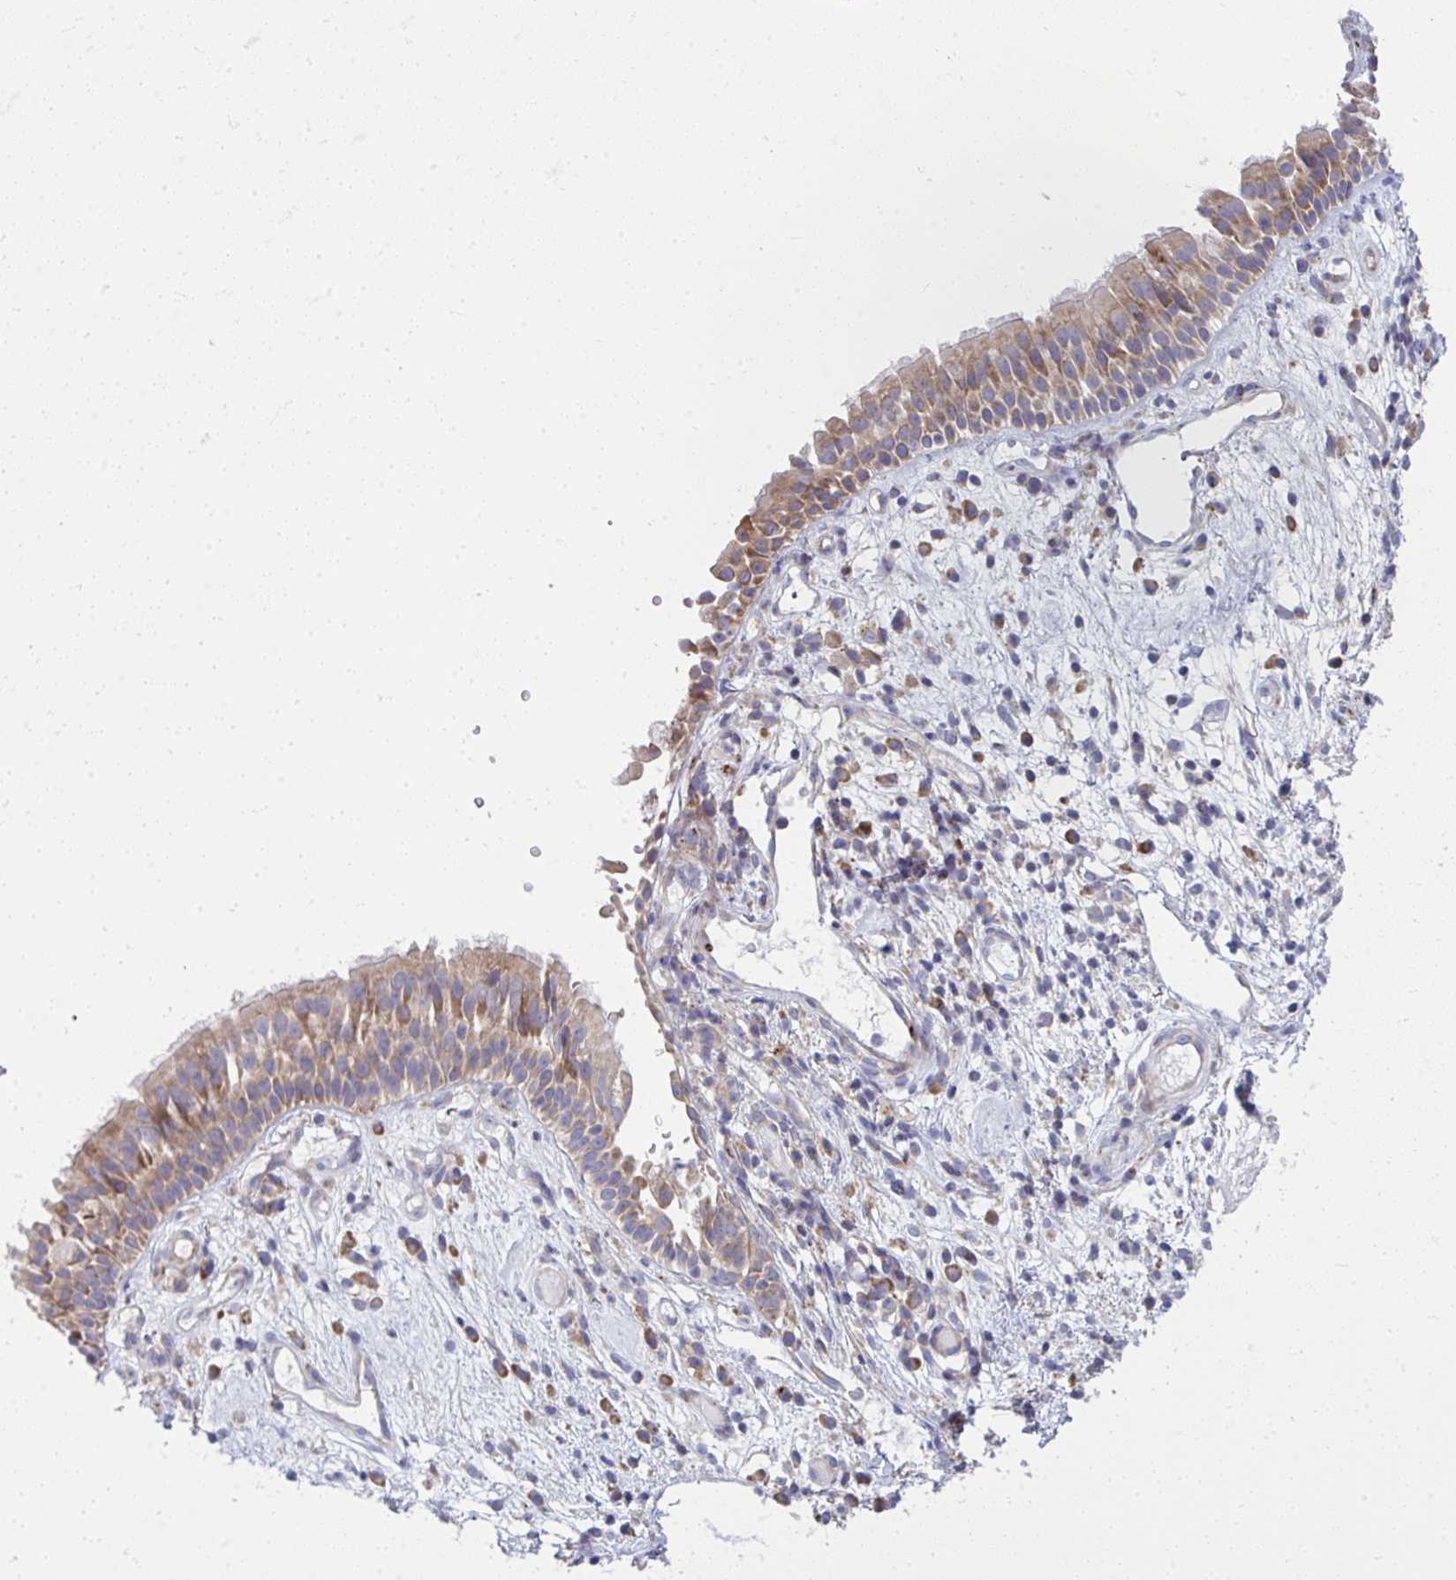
{"staining": {"intensity": "moderate", "quantity": ">75%", "location": "cytoplasmic/membranous"}, "tissue": "nasopharynx", "cell_type": "Respiratory epithelial cells", "image_type": "normal", "snomed": [{"axis": "morphology", "description": "Normal tissue, NOS"}, {"axis": "morphology", "description": "Inflammation, NOS"}, {"axis": "topography", "description": "Nasopharynx"}], "caption": "This image exhibits immunohistochemistry staining of unremarkable human nasopharynx, with medium moderate cytoplasmic/membranous positivity in approximately >75% of respiratory epithelial cells.", "gene": "GFPT2", "patient": {"sex": "male", "age": 54}}